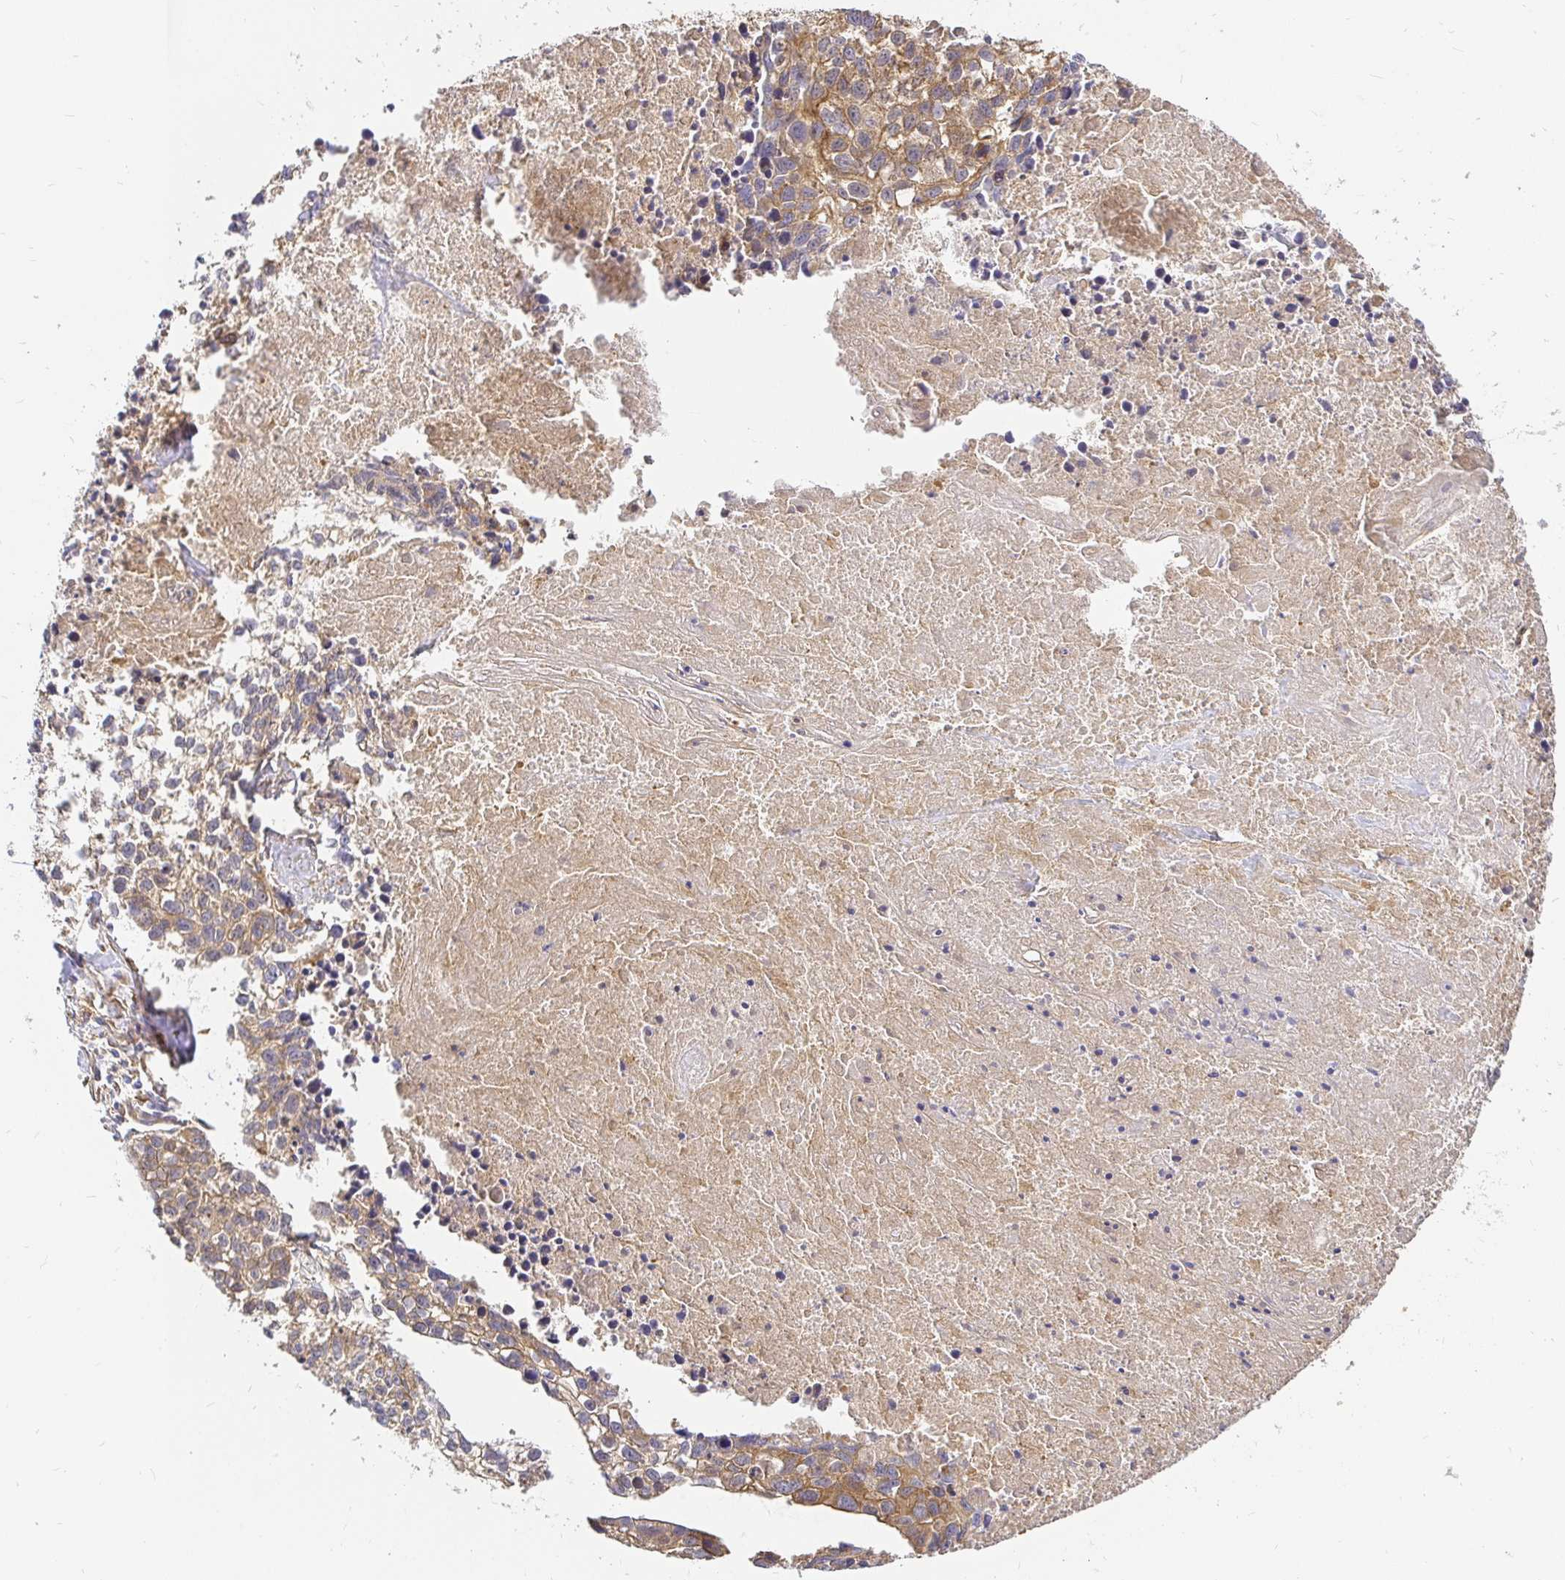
{"staining": {"intensity": "moderate", "quantity": ">75%", "location": "cytoplasmic/membranous"}, "tissue": "lung cancer", "cell_type": "Tumor cells", "image_type": "cancer", "snomed": [{"axis": "morphology", "description": "Squamous cell carcinoma, NOS"}, {"axis": "topography", "description": "Lung"}], "caption": "Brown immunohistochemical staining in lung cancer exhibits moderate cytoplasmic/membranous staining in about >75% of tumor cells.", "gene": "KIF5B", "patient": {"sex": "male", "age": 74}}